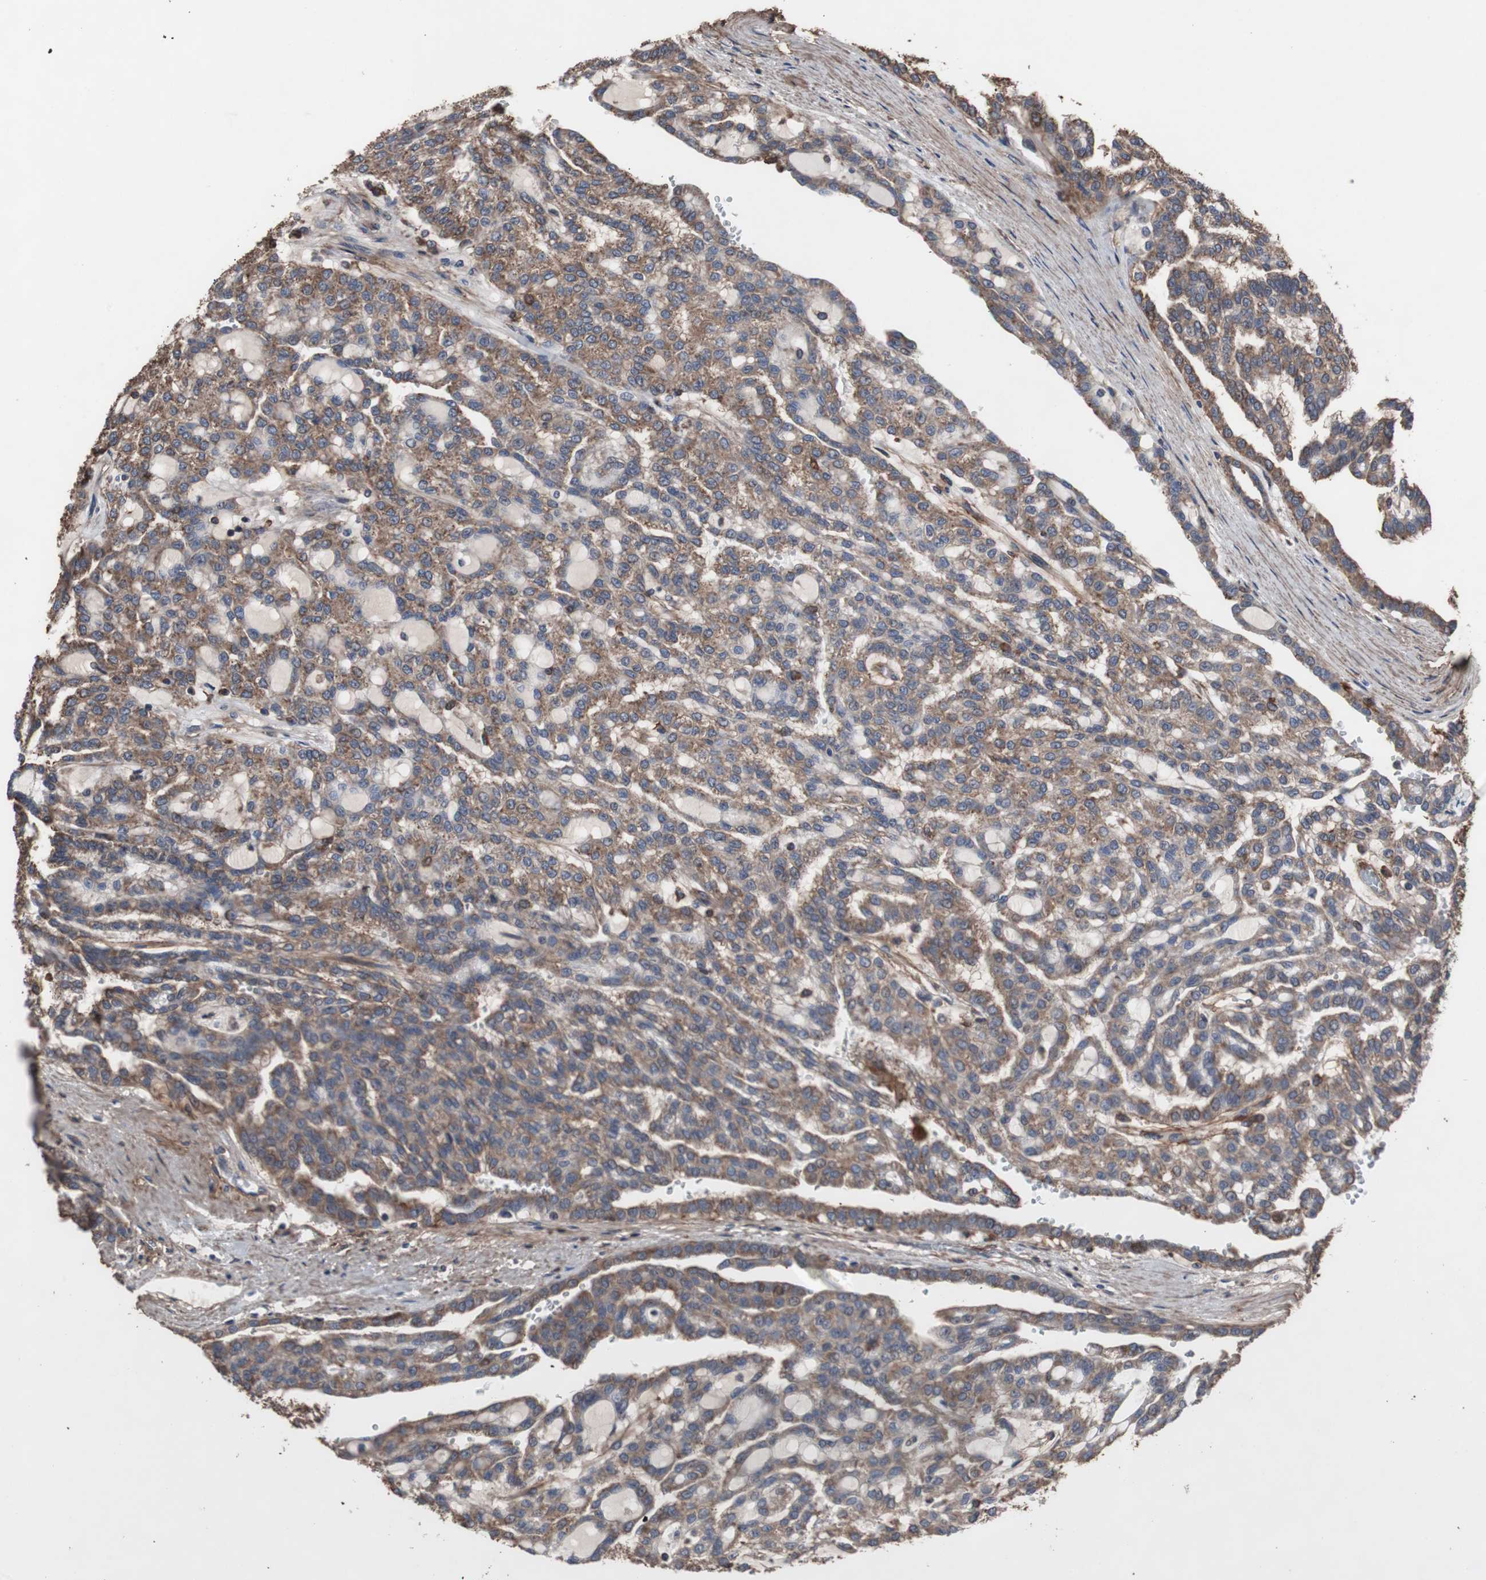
{"staining": {"intensity": "moderate", "quantity": ">75%", "location": "cytoplasmic/membranous"}, "tissue": "renal cancer", "cell_type": "Tumor cells", "image_type": "cancer", "snomed": [{"axis": "morphology", "description": "Adenocarcinoma, NOS"}, {"axis": "topography", "description": "Kidney"}], "caption": "Immunohistochemistry histopathology image of renal cancer (adenocarcinoma) stained for a protein (brown), which reveals medium levels of moderate cytoplasmic/membranous staining in about >75% of tumor cells.", "gene": "COL6A2", "patient": {"sex": "male", "age": 63}}